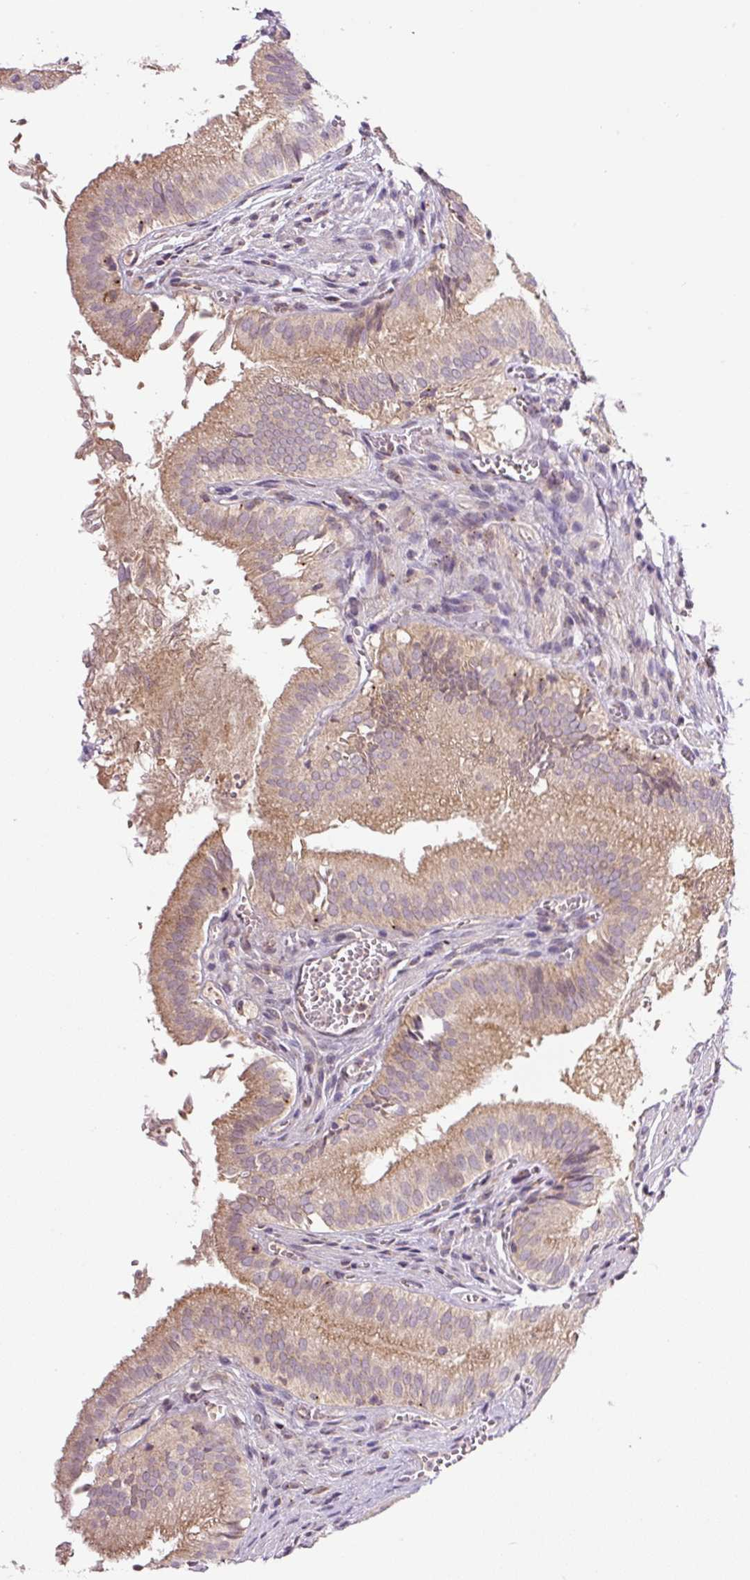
{"staining": {"intensity": "moderate", "quantity": ">75%", "location": "cytoplasmic/membranous"}, "tissue": "gallbladder", "cell_type": "Glandular cells", "image_type": "normal", "snomed": [{"axis": "morphology", "description": "Normal tissue, NOS"}, {"axis": "topography", "description": "Gallbladder"}, {"axis": "topography", "description": "Peripheral nerve tissue"}], "caption": "An IHC histopathology image of unremarkable tissue is shown. Protein staining in brown shows moderate cytoplasmic/membranous positivity in gallbladder within glandular cells. Immunohistochemistry (ihc) stains the protein of interest in brown and the nuclei are stained blue.", "gene": "PCM1", "patient": {"sex": "male", "age": 17}}